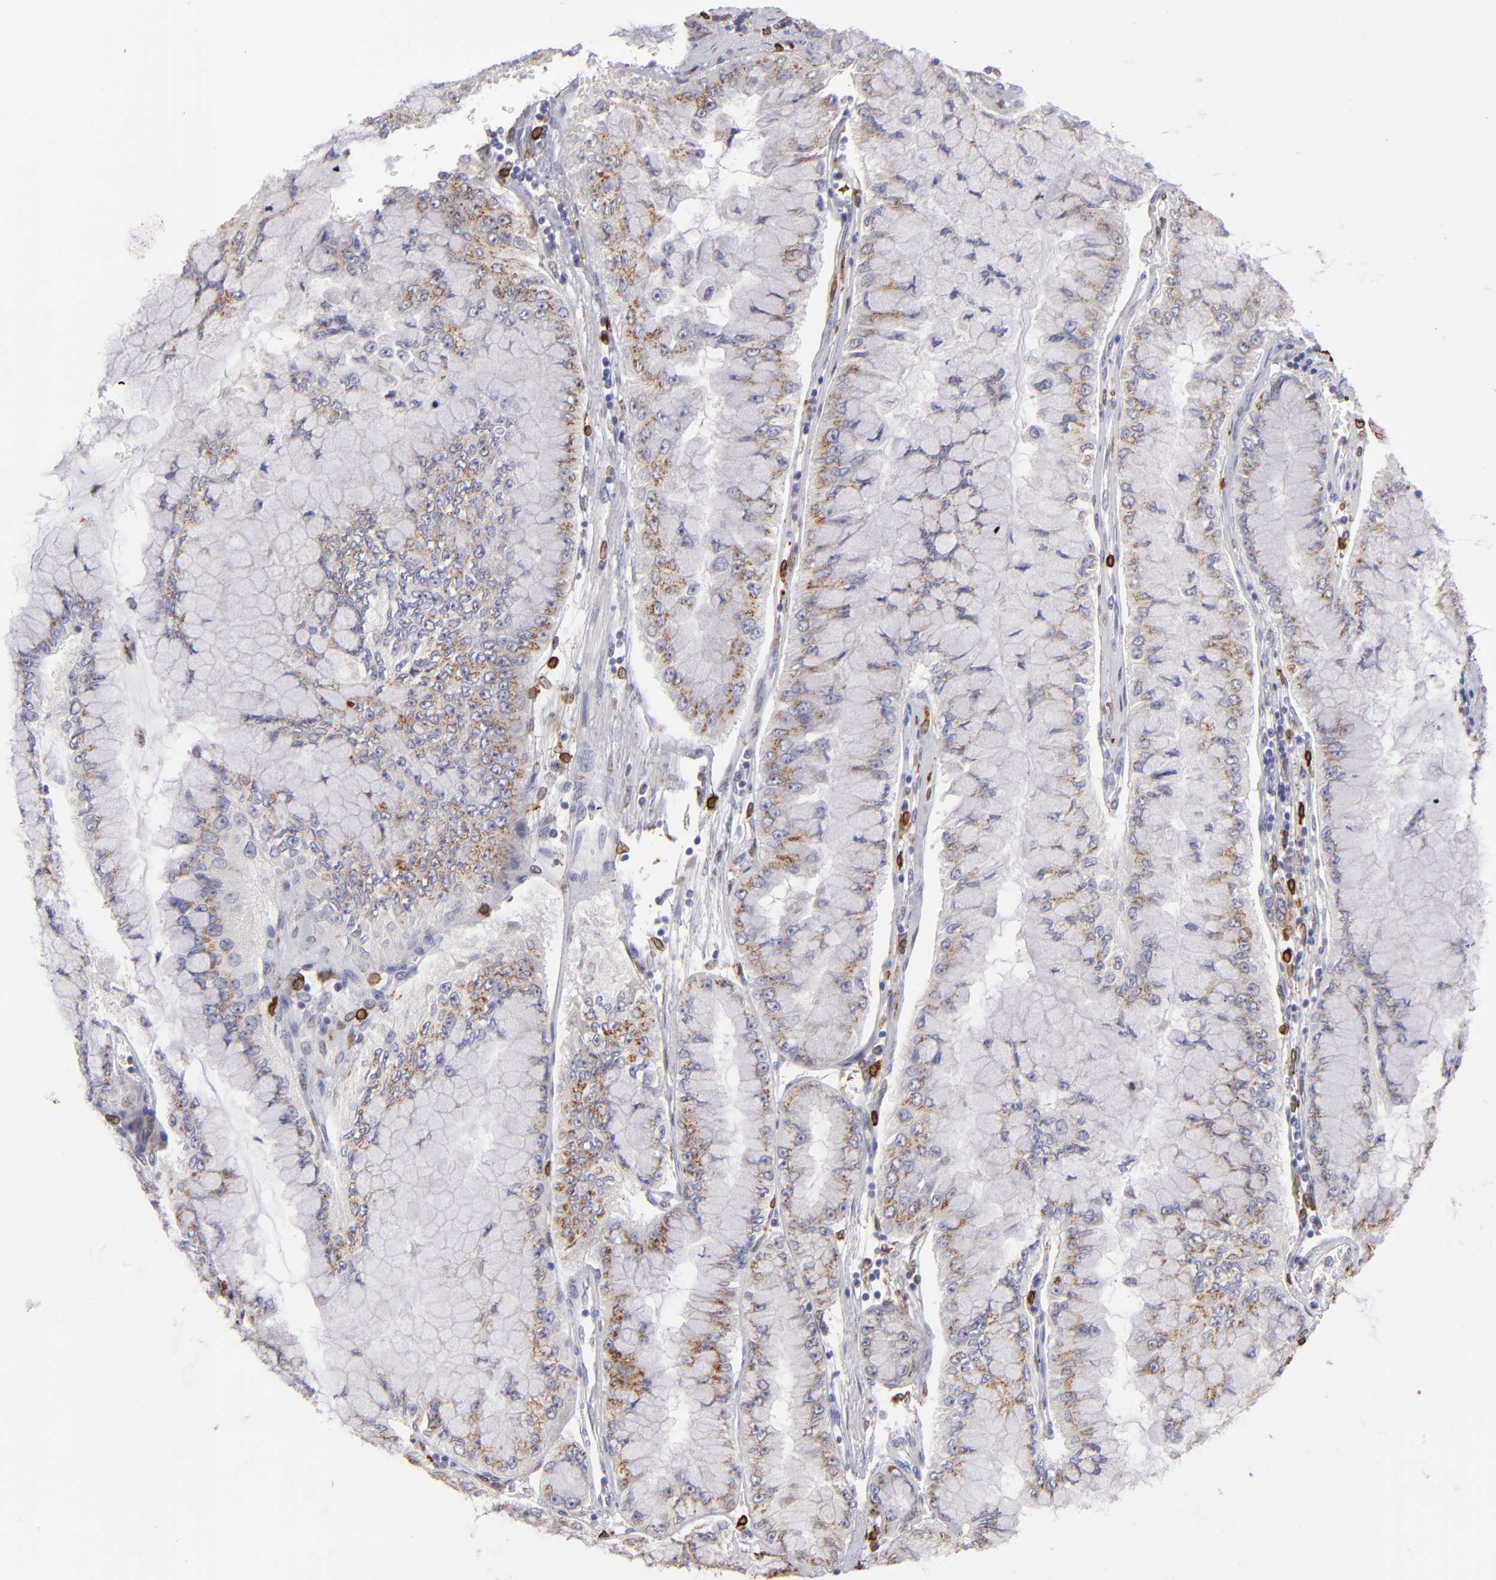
{"staining": {"intensity": "moderate", "quantity": "25%-75%", "location": "cytoplasmic/membranous"}, "tissue": "liver cancer", "cell_type": "Tumor cells", "image_type": "cancer", "snomed": [{"axis": "morphology", "description": "Cholangiocarcinoma"}, {"axis": "topography", "description": "Liver"}], "caption": "The image reveals staining of liver cholangiocarcinoma, revealing moderate cytoplasmic/membranous protein staining (brown color) within tumor cells. The protein is shown in brown color, while the nuclei are stained blue.", "gene": "PTGS1", "patient": {"sex": "female", "age": 79}}